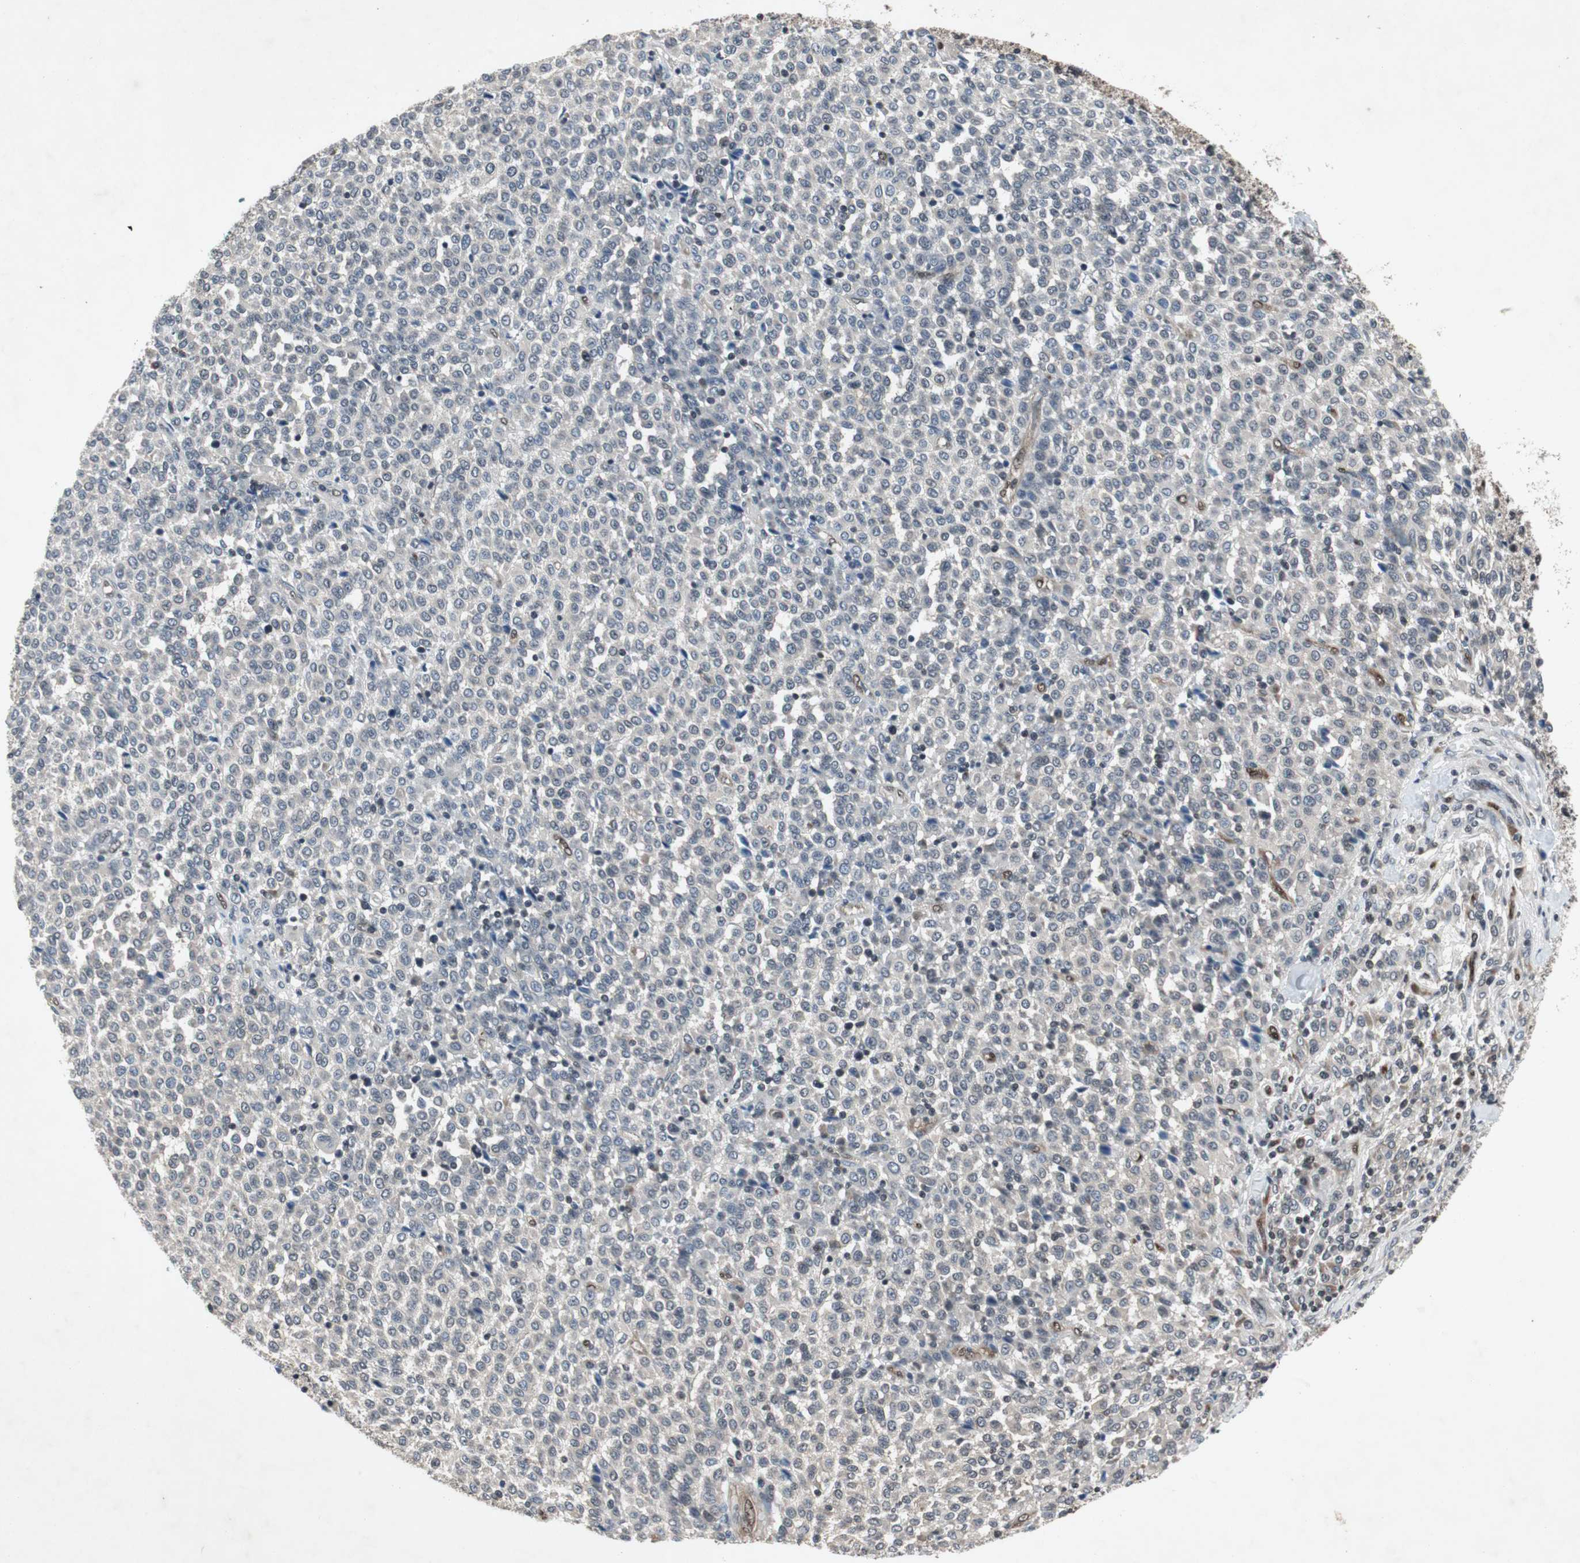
{"staining": {"intensity": "negative", "quantity": "none", "location": "none"}, "tissue": "melanoma", "cell_type": "Tumor cells", "image_type": "cancer", "snomed": [{"axis": "morphology", "description": "Malignant melanoma, Metastatic site"}, {"axis": "topography", "description": "Pancreas"}], "caption": "Tumor cells show no significant staining in malignant melanoma (metastatic site).", "gene": "SMAD1", "patient": {"sex": "female", "age": 30}}